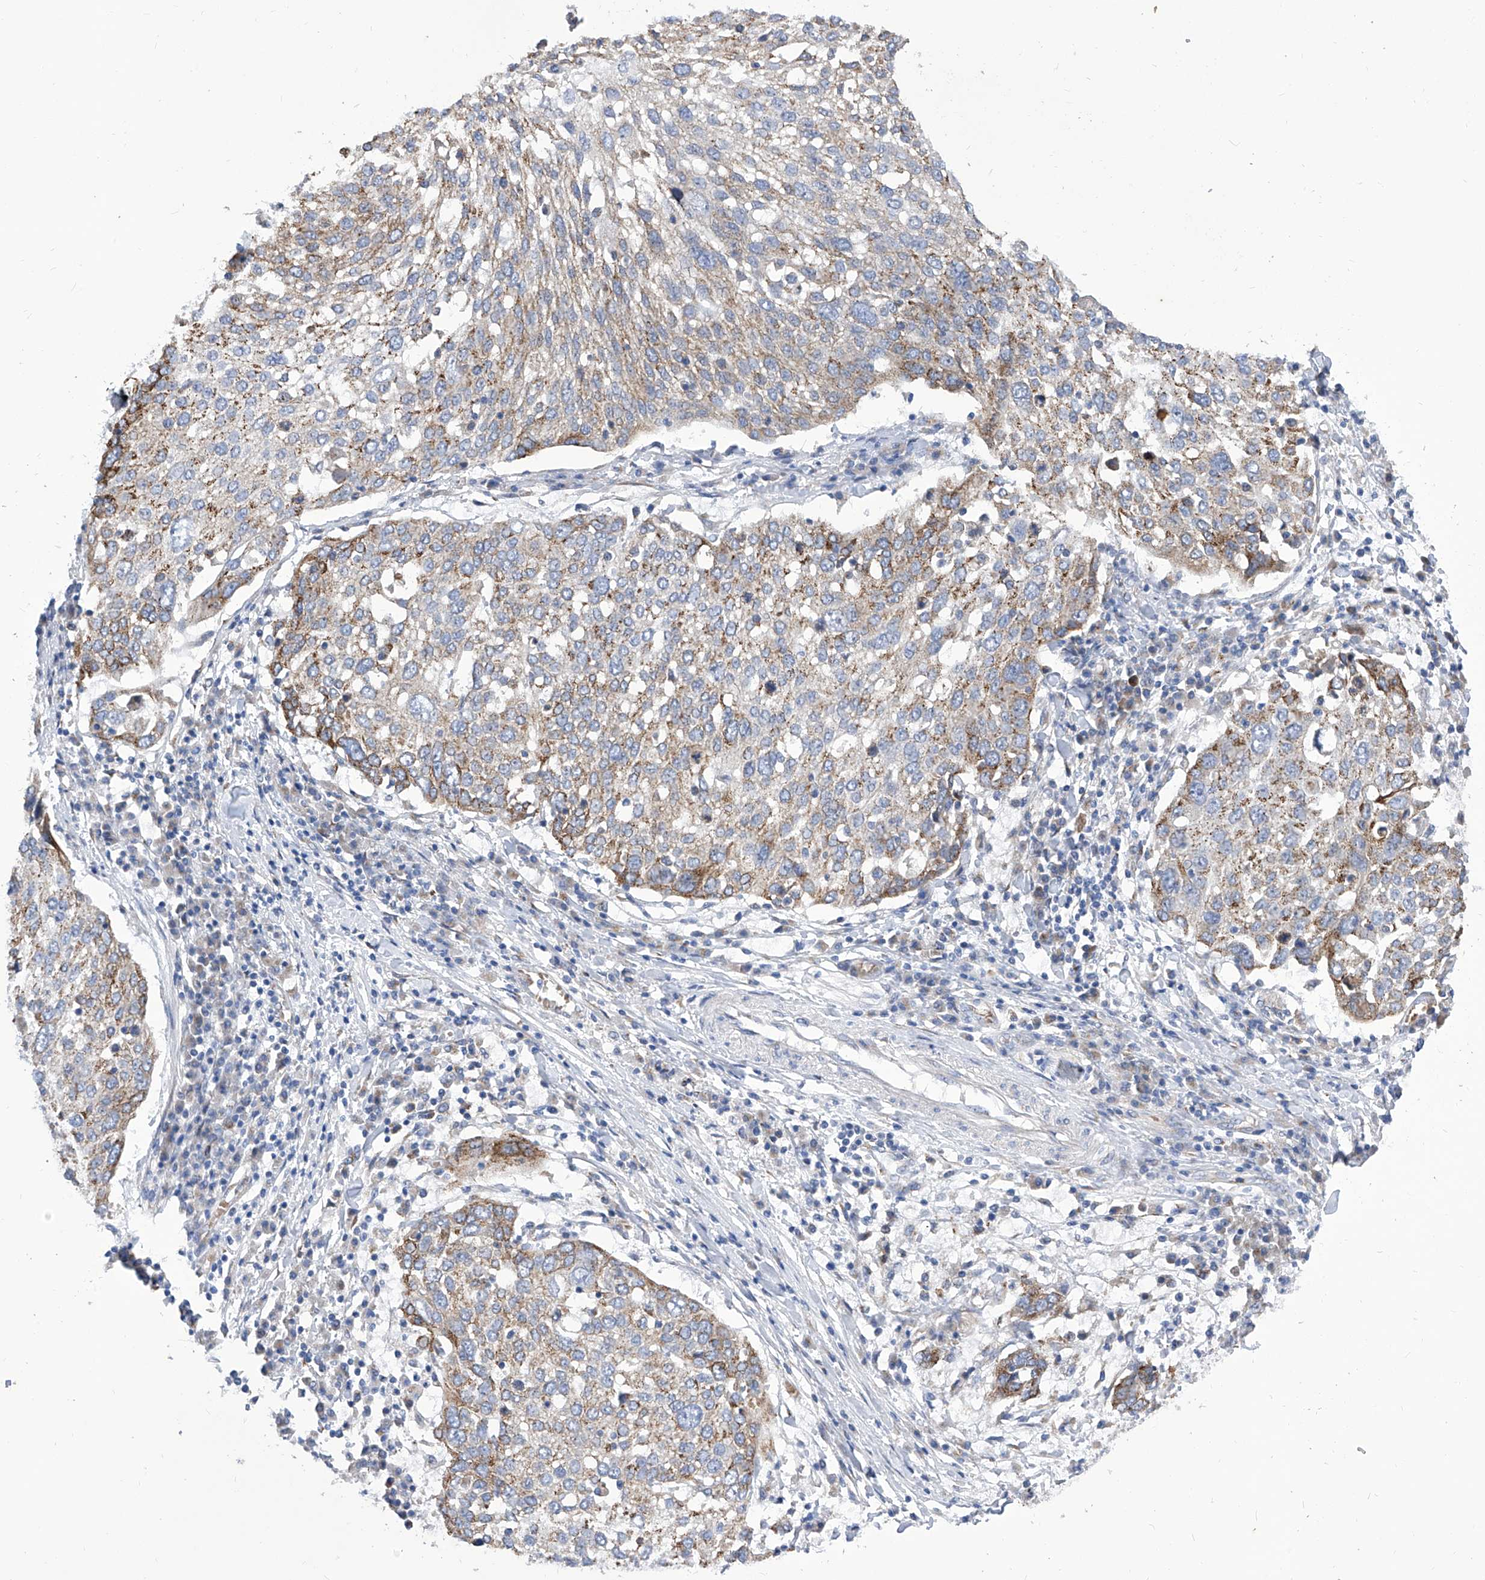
{"staining": {"intensity": "moderate", "quantity": "25%-75%", "location": "cytoplasmic/membranous"}, "tissue": "lung cancer", "cell_type": "Tumor cells", "image_type": "cancer", "snomed": [{"axis": "morphology", "description": "Squamous cell carcinoma, NOS"}, {"axis": "topography", "description": "Lung"}], "caption": "DAB (3,3'-diaminobenzidine) immunohistochemical staining of lung cancer (squamous cell carcinoma) shows moderate cytoplasmic/membranous protein expression in approximately 25%-75% of tumor cells.", "gene": "TJAP1", "patient": {"sex": "male", "age": 65}}